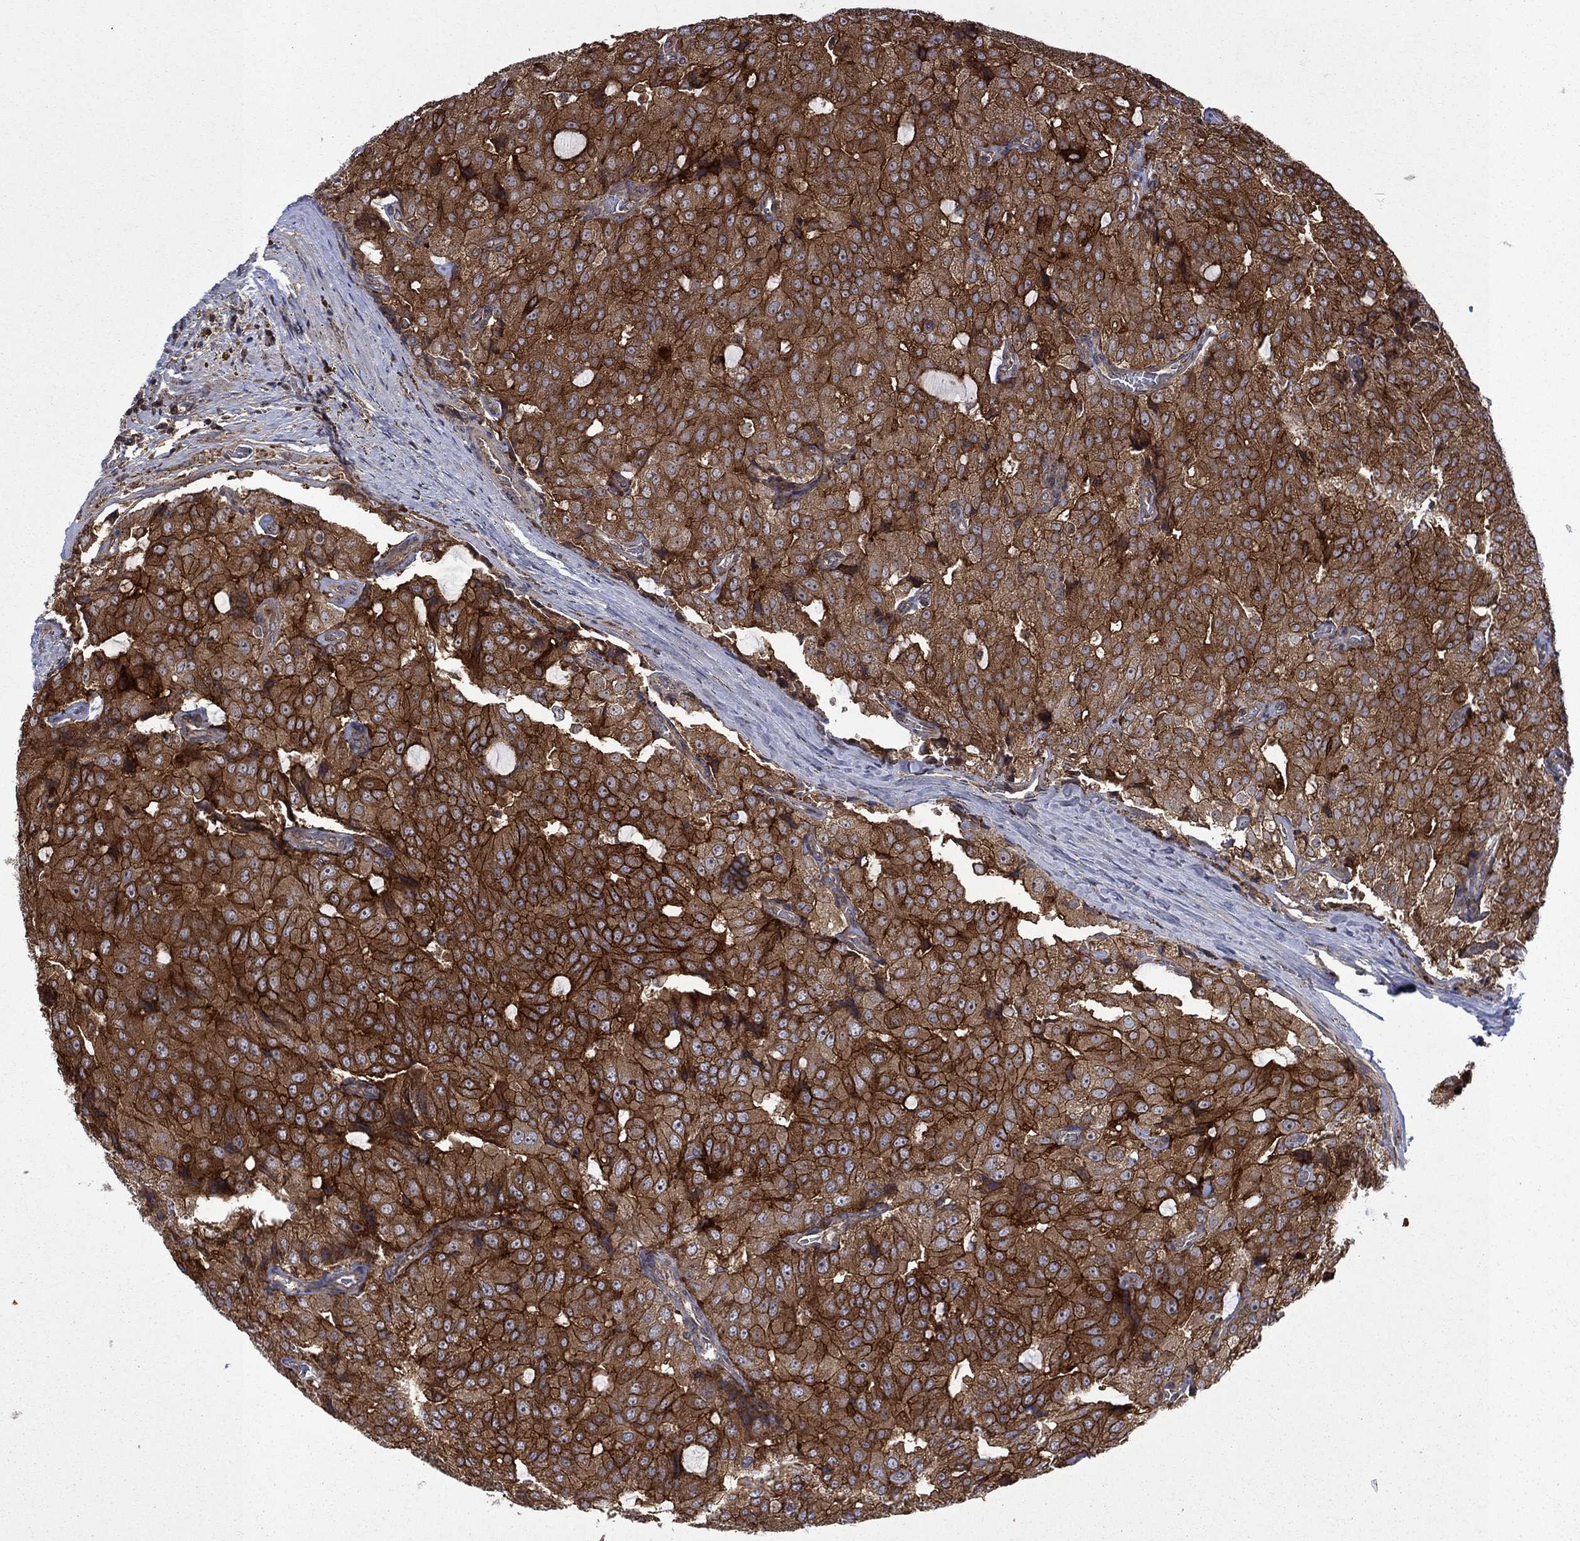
{"staining": {"intensity": "strong", "quantity": ">75%", "location": "cytoplasmic/membranous"}, "tissue": "prostate cancer", "cell_type": "Tumor cells", "image_type": "cancer", "snomed": [{"axis": "morphology", "description": "Adenocarcinoma, NOS"}, {"axis": "topography", "description": "Prostate and seminal vesicle, NOS"}, {"axis": "topography", "description": "Prostate"}], "caption": "Human prostate cancer (adenocarcinoma) stained with a brown dye shows strong cytoplasmic/membranous positive expression in approximately >75% of tumor cells.", "gene": "TMEM33", "patient": {"sex": "male", "age": 67}}